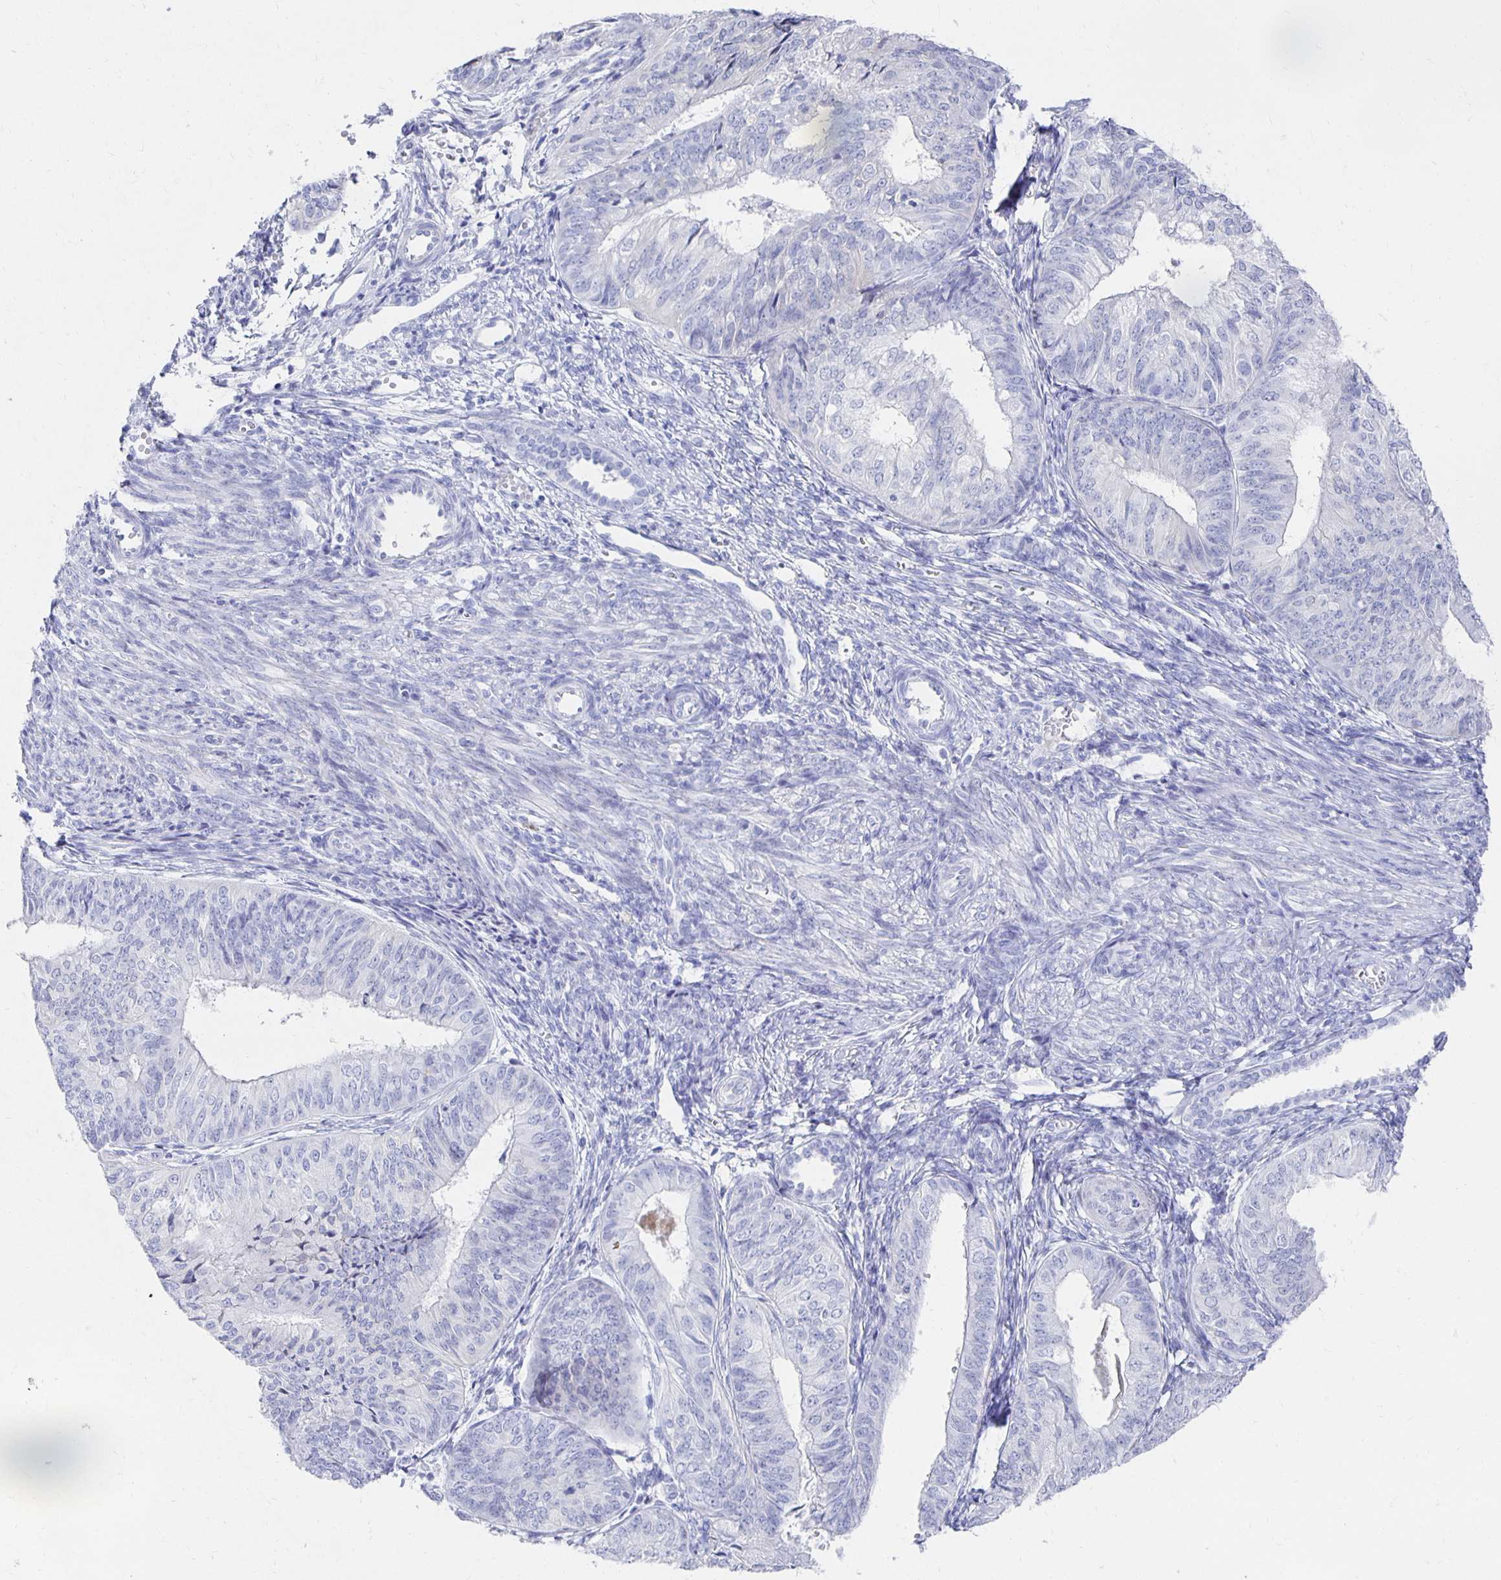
{"staining": {"intensity": "negative", "quantity": "none", "location": "none"}, "tissue": "endometrial cancer", "cell_type": "Tumor cells", "image_type": "cancer", "snomed": [{"axis": "morphology", "description": "Adenocarcinoma, NOS"}, {"axis": "topography", "description": "Endometrium"}], "caption": "Adenocarcinoma (endometrial) was stained to show a protein in brown. There is no significant staining in tumor cells.", "gene": "PRDM7", "patient": {"sex": "female", "age": 58}}